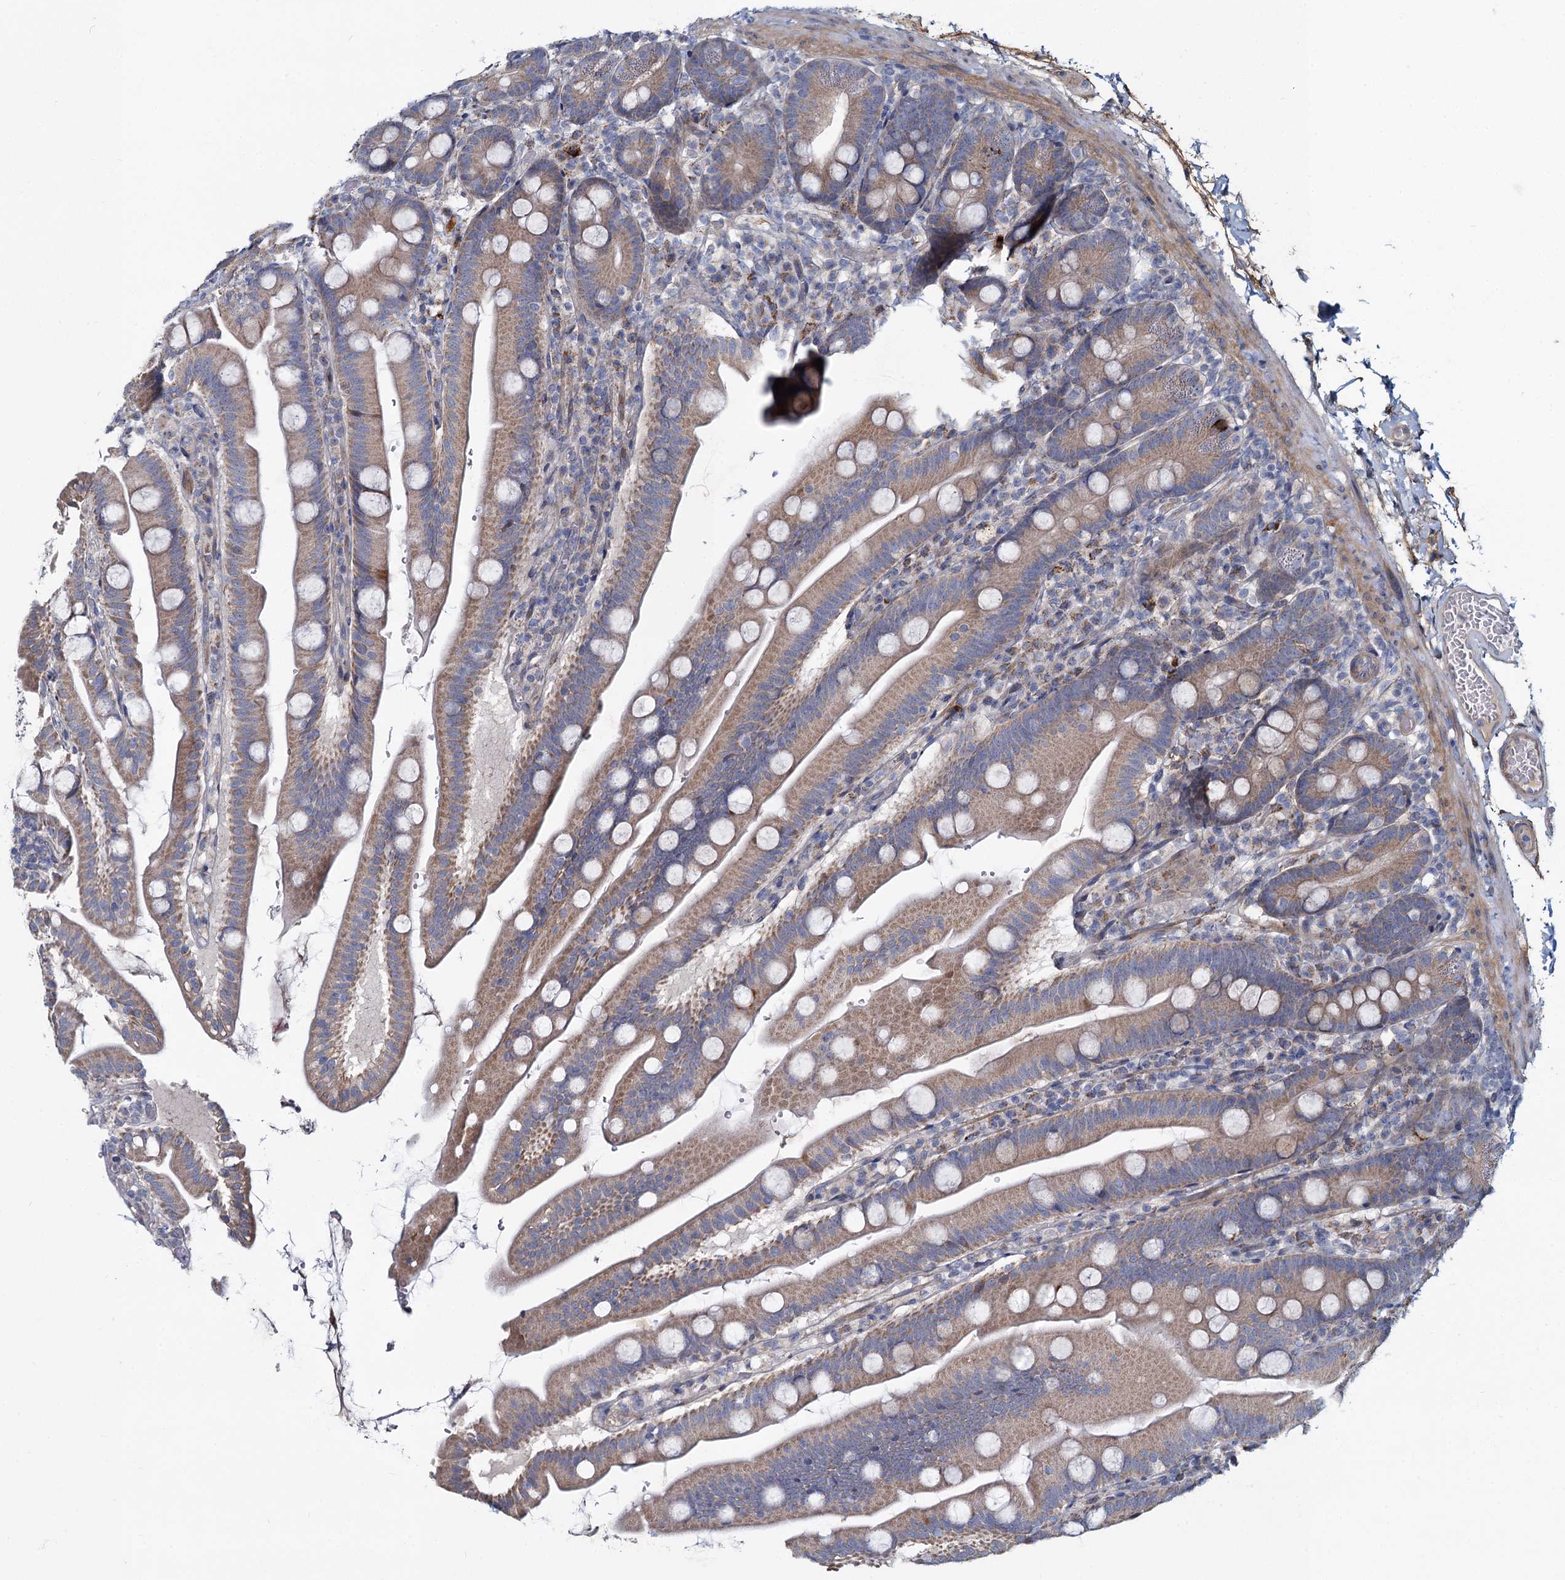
{"staining": {"intensity": "moderate", "quantity": "25%-75%", "location": "cytoplasmic/membranous"}, "tissue": "small intestine", "cell_type": "Glandular cells", "image_type": "normal", "snomed": [{"axis": "morphology", "description": "Normal tissue, NOS"}, {"axis": "topography", "description": "Small intestine"}], "caption": "The histopathology image displays immunohistochemical staining of normal small intestine. There is moderate cytoplasmic/membranous expression is appreciated in about 25%-75% of glandular cells. (DAB IHC, brown staining for protein, blue staining for nuclei).", "gene": "DCUN1D2", "patient": {"sex": "female", "age": 68}}